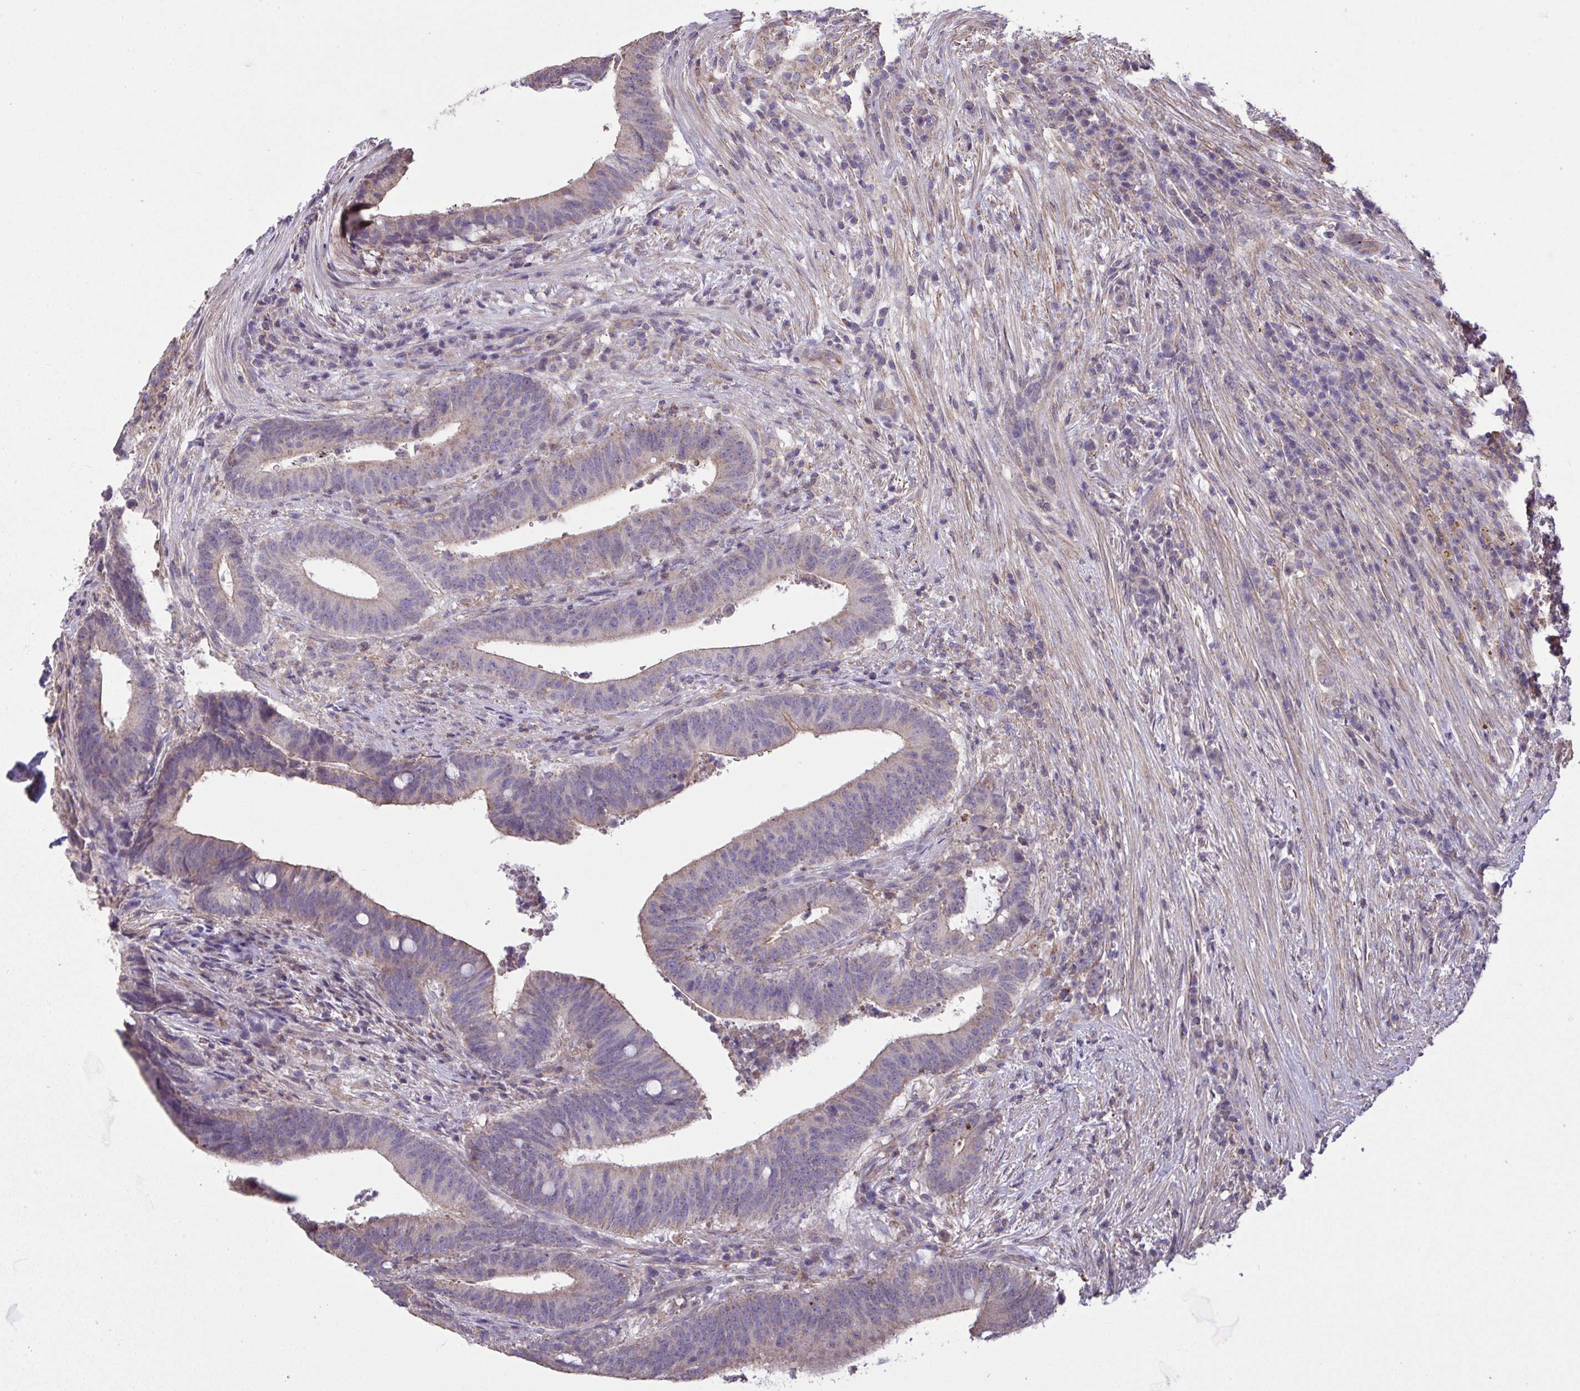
{"staining": {"intensity": "weak", "quantity": "25%-75%", "location": "cytoplasmic/membranous"}, "tissue": "colorectal cancer", "cell_type": "Tumor cells", "image_type": "cancer", "snomed": [{"axis": "morphology", "description": "Adenocarcinoma, NOS"}, {"axis": "topography", "description": "Colon"}], "caption": "About 25%-75% of tumor cells in colorectal cancer (adenocarcinoma) display weak cytoplasmic/membranous protein expression as visualized by brown immunohistochemical staining.", "gene": "PPM1H", "patient": {"sex": "female", "age": 43}}